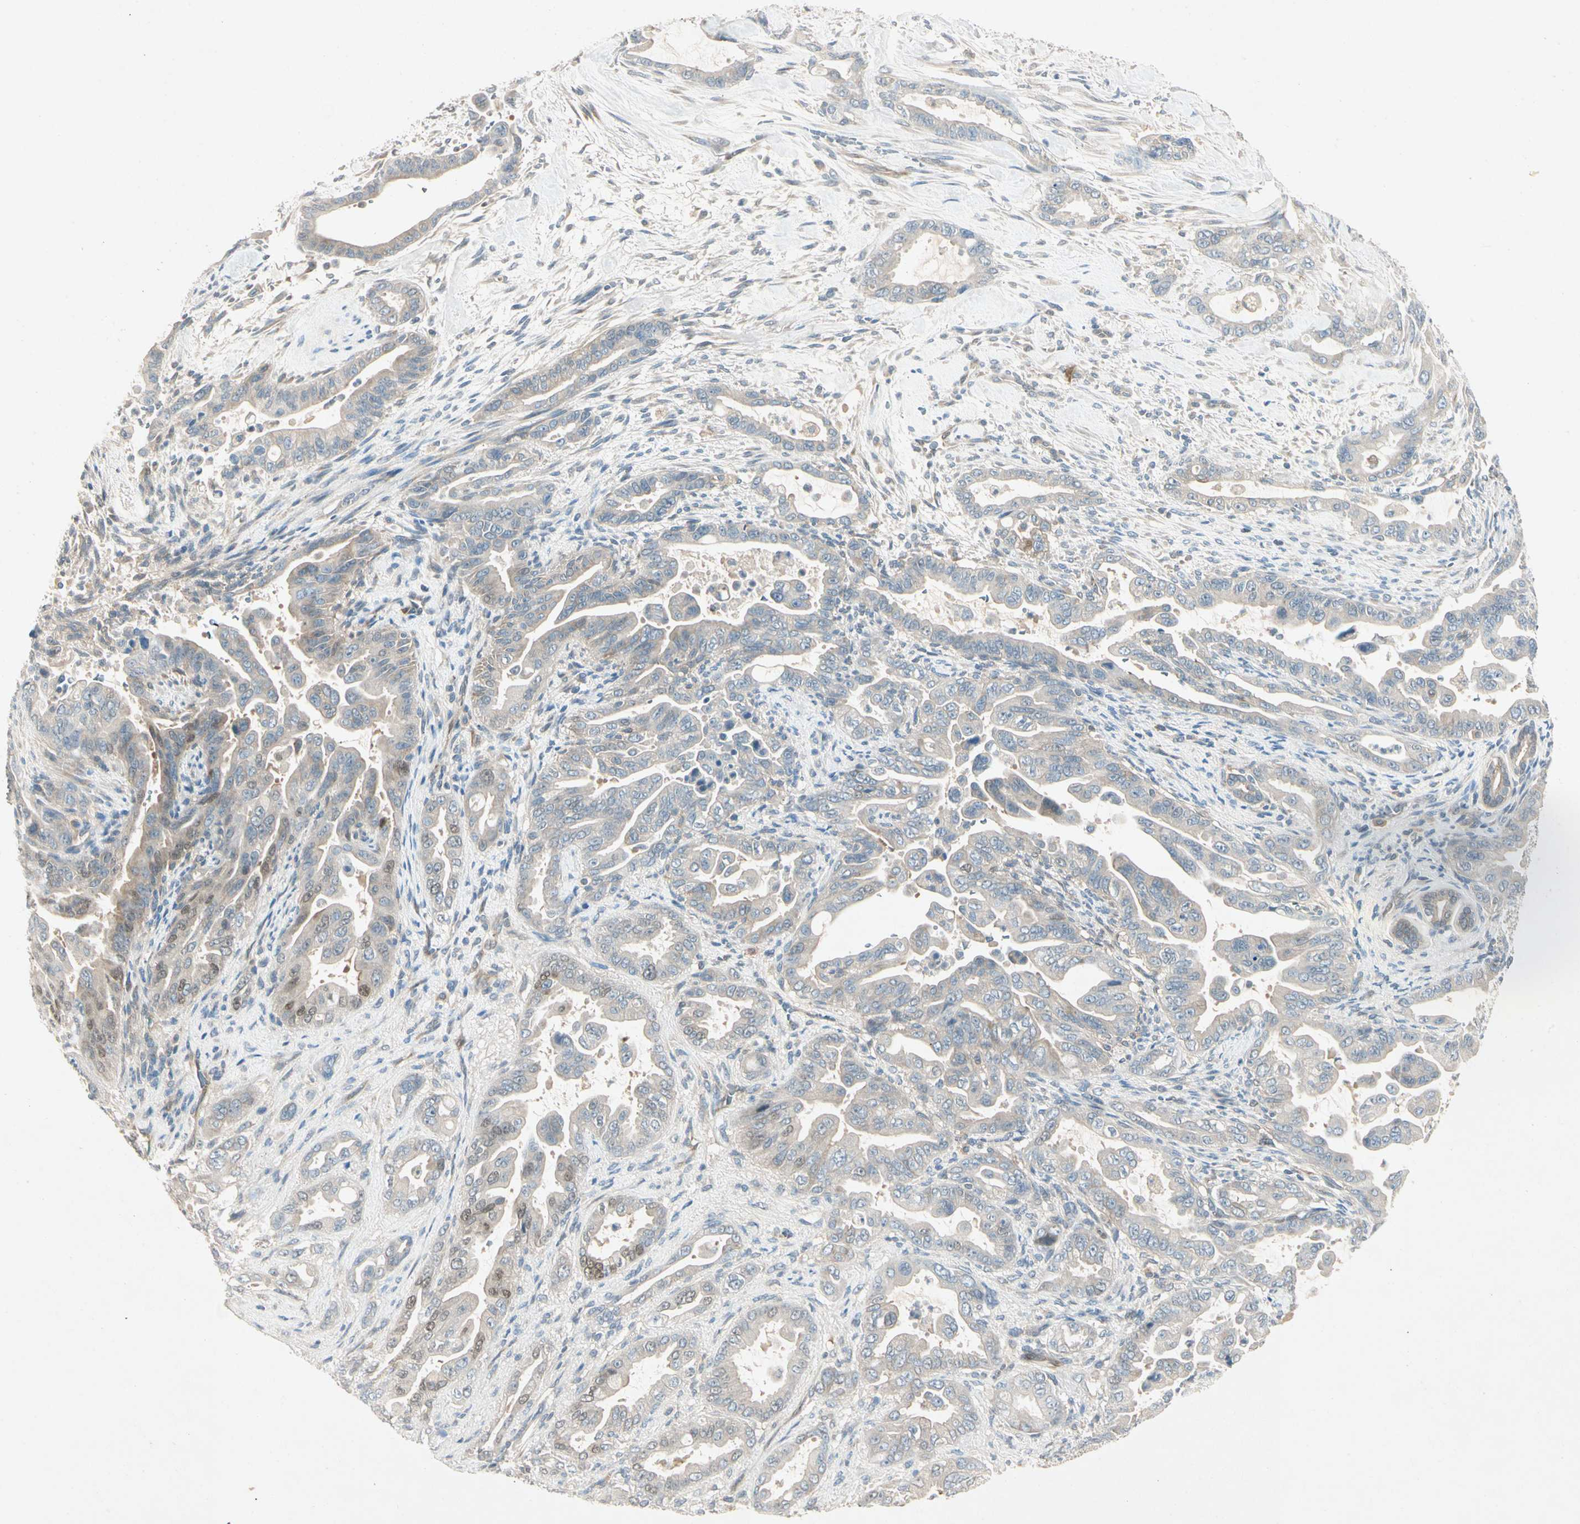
{"staining": {"intensity": "weak", "quantity": "25%-75%", "location": "cytoplasmic/membranous,nuclear"}, "tissue": "pancreatic cancer", "cell_type": "Tumor cells", "image_type": "cancer", "snomed": [{"axis": "morphology", "description": "Adenocarcinoma, NOS"}, {"axis": "topography", "description": "Pancreas"}], "caption": "This is a micrograph of immunohistochemistry (IHC) staining of adenocarcinoma (pancreatic), which shows weak staining in the cytoplasmic/membranous and nuclear of tumor cells.", "gene": "IL1R1", "patient": {"sex": "male", "age": 70}}